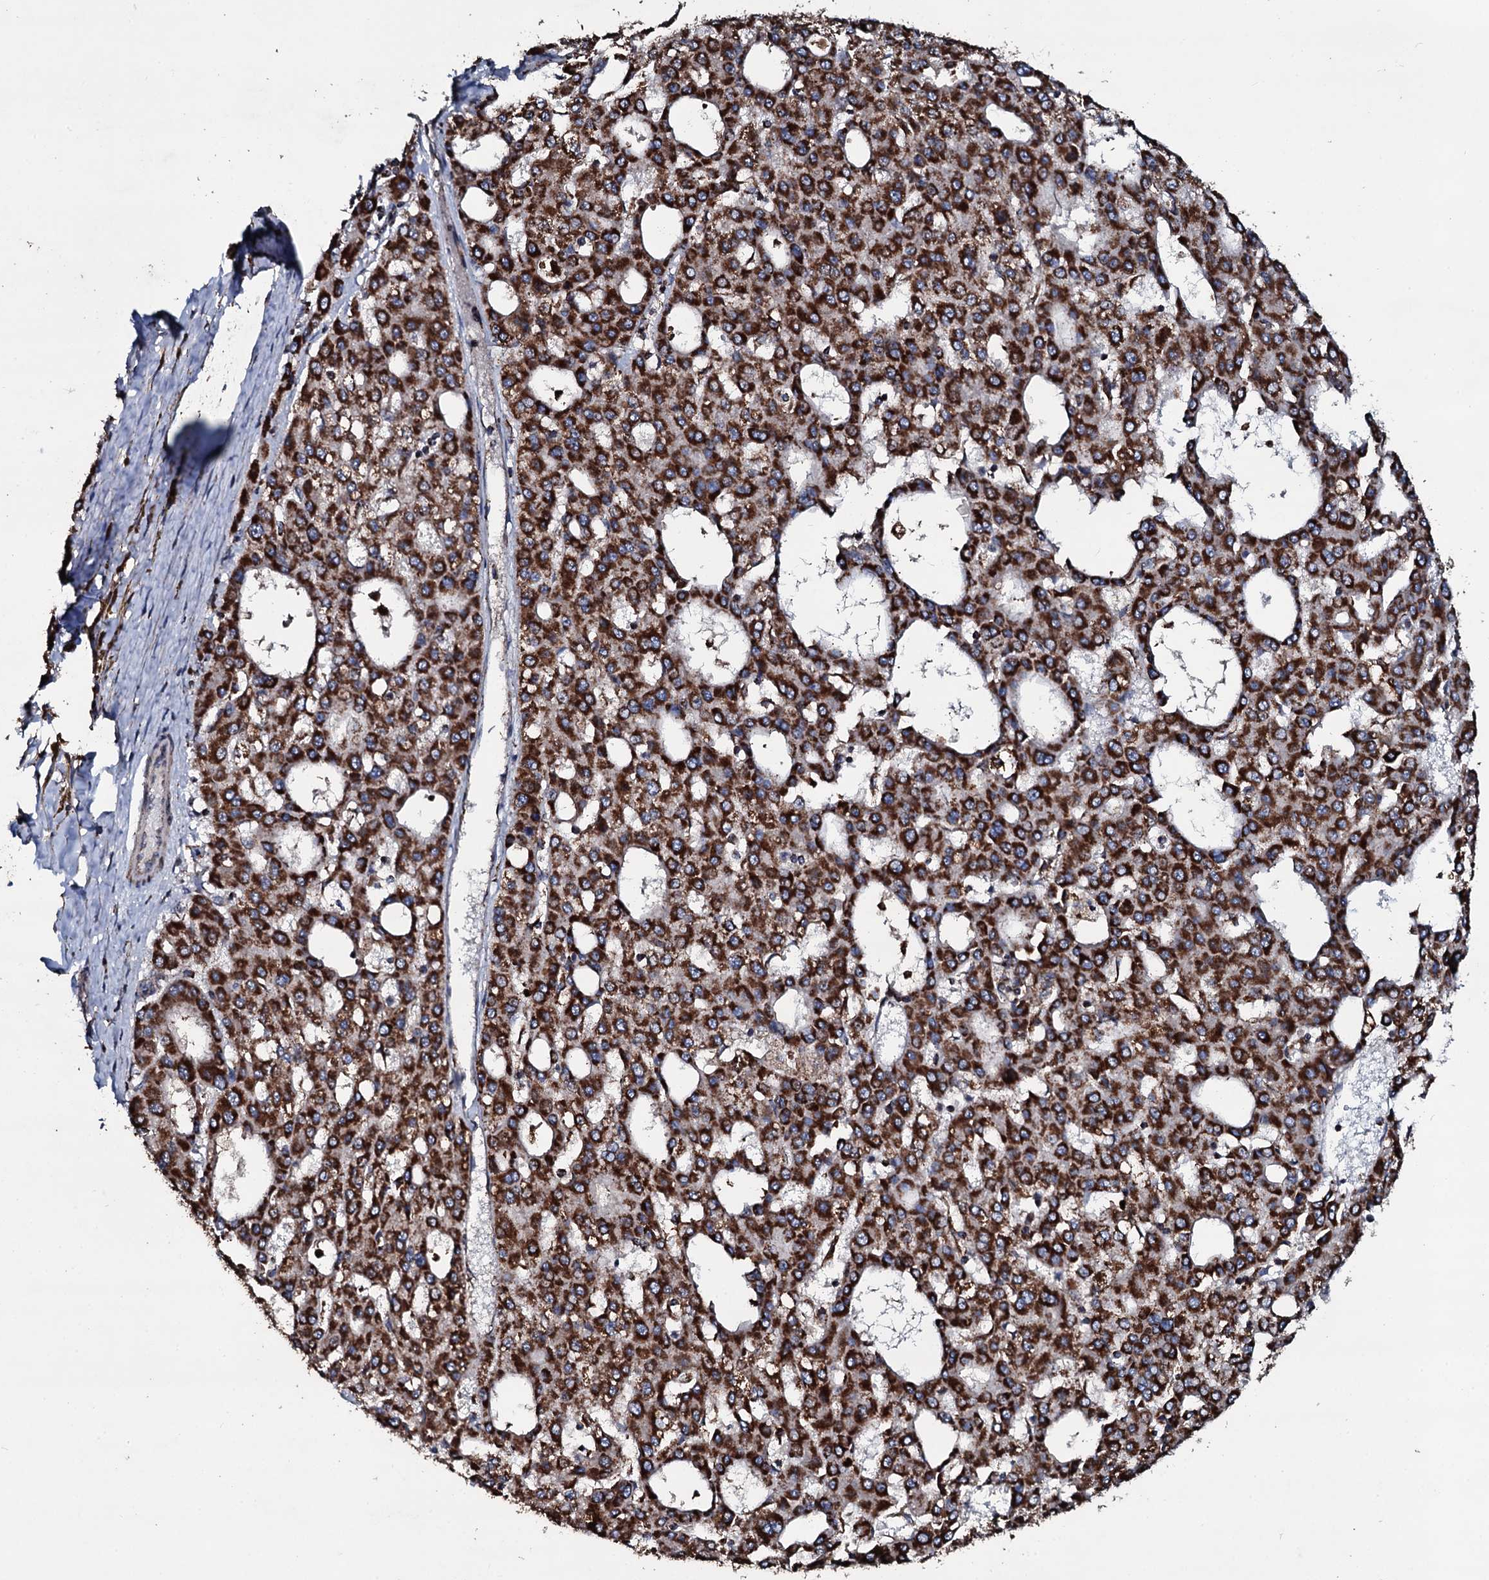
{"staining": {"intensity": "strong", "quantity": ">75%", "location": "cytoplasmic/membranous"}, "tissue": "liver cancer", "cell_type": "Tumor cells", "image_type": "cancer", "snomed": [{"axis": "morphology", "description": "Carcinoma, Hepatocellular, NOS"}, {"axis": "topography", "description": "Liver"}], "caption": "Protein staining of liver cancer tissue reveals strong cytoplasmic/membranous staining in approximately >75% of tumor cells.", "gene": "DYNC2I2", "patient": {"sex": "male", "age": 47}}